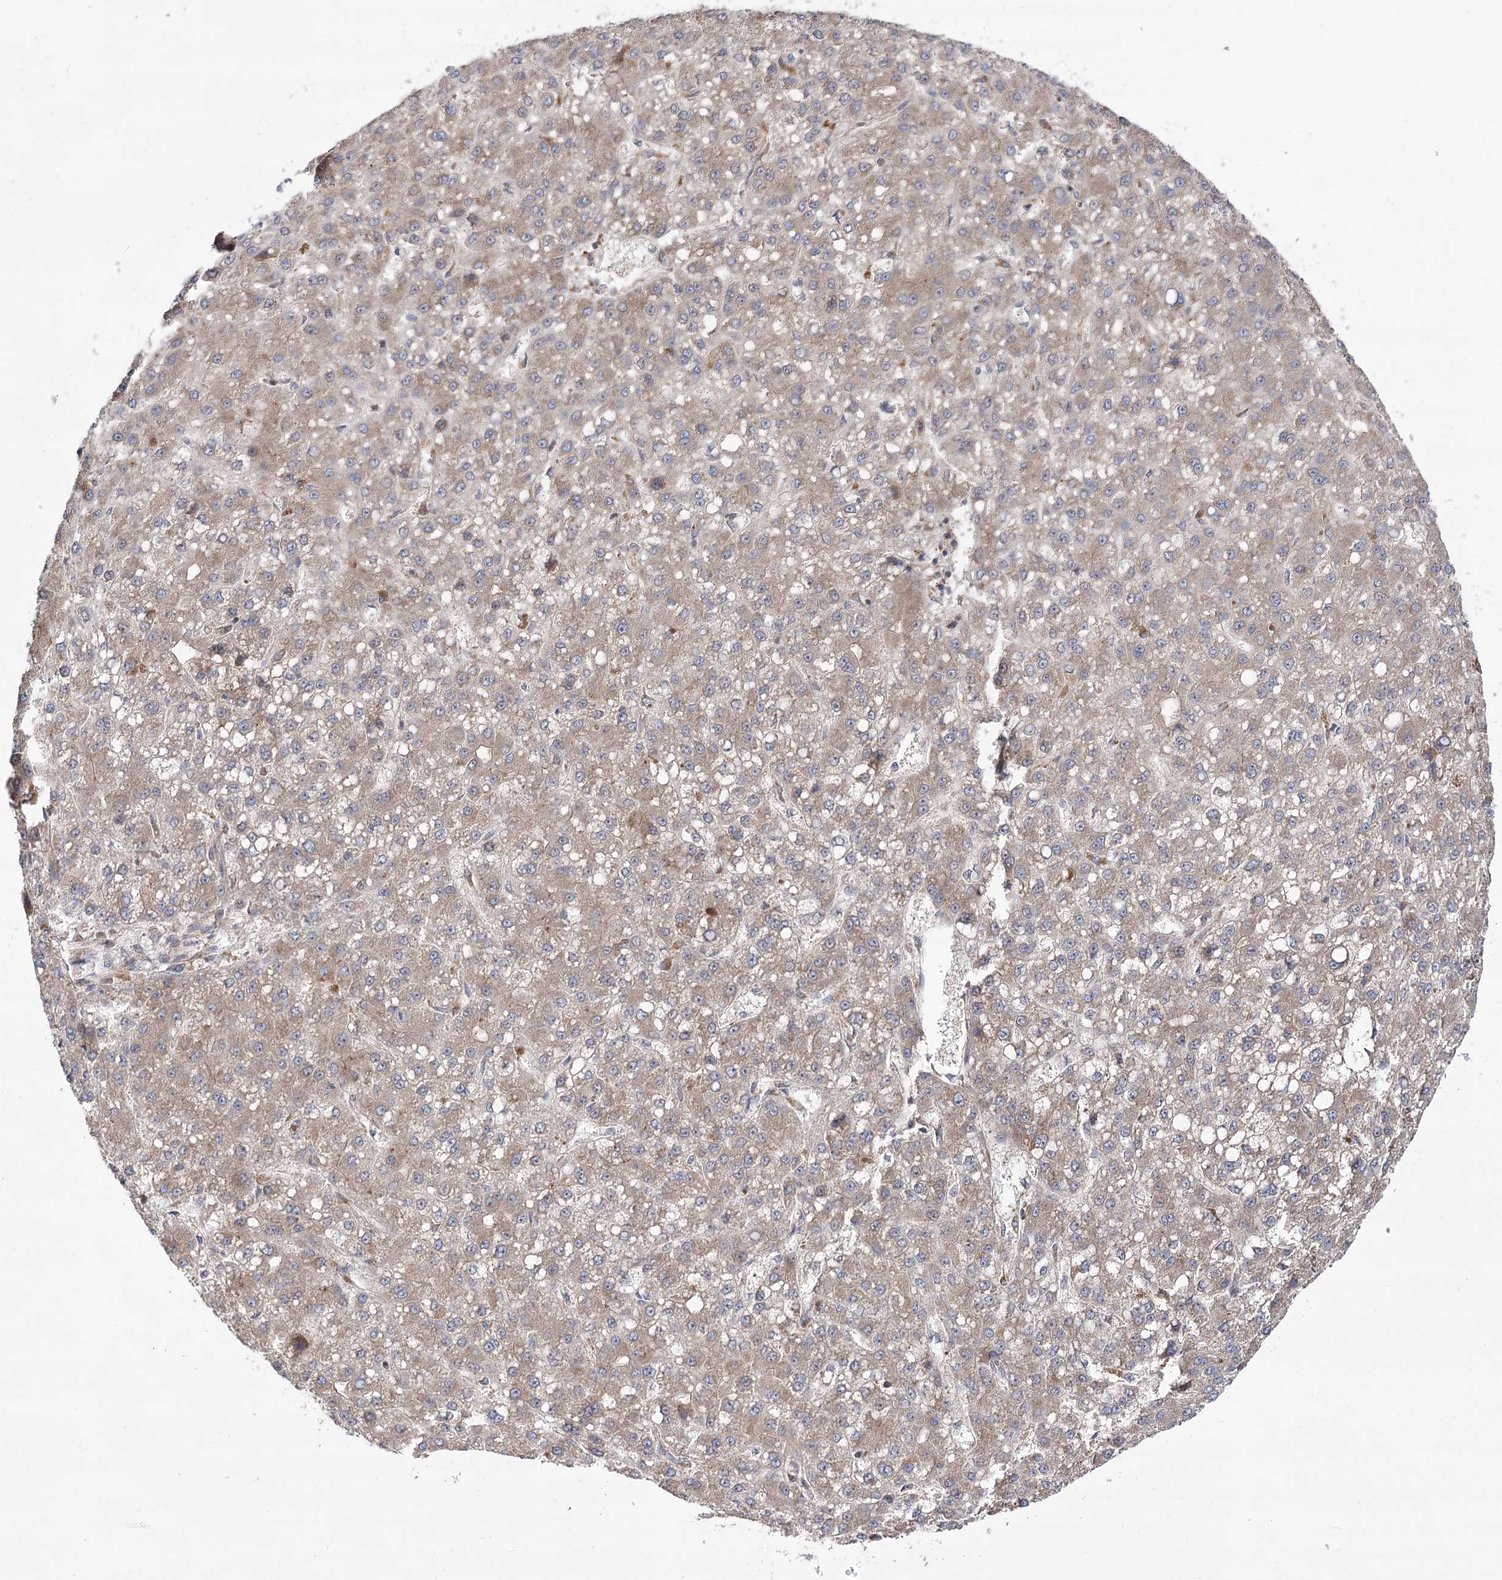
{"staining": {"intensity": "weak", "quantity": "25%-75%", "location": "cytoplasmic/membranous"}, "tissue": "liver cancer", "cell_type": "Tumor cells", "image_type": "cancer", "snomed": [{"axis": "morphology", "description": "Carcinoma, Hepatocellular, NOS"}, {"axis": "topography", "description": "Liver"}], "caption": "Approximately 25%-75% of tumor cells in human hepatocellular carcinoma (liver) exhibit weak cytoplasmic/membranous protein expression as visualized by brown immunohistochemical staining.", "gene": "VPS37B", "patient": {"sex": "male", "age": 67}}